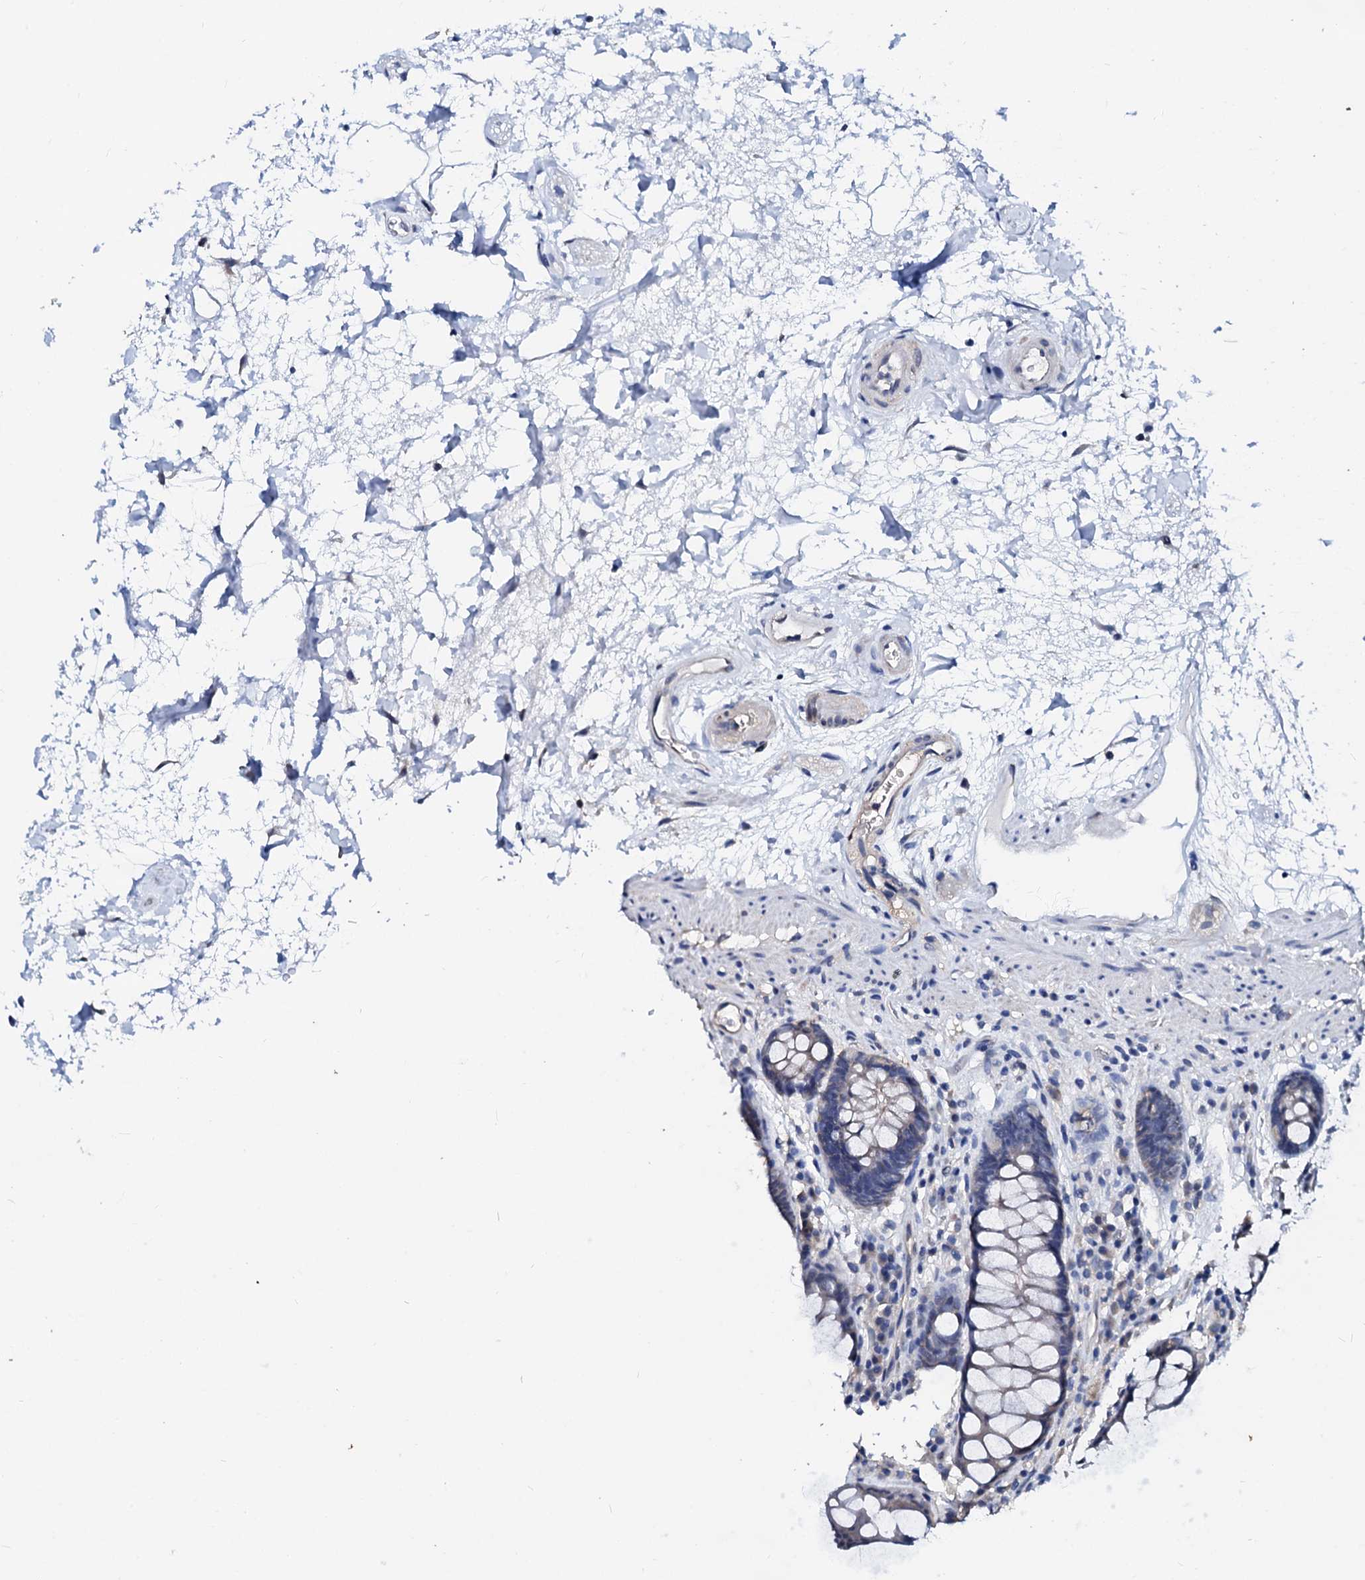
{"staining": {"intensity": "moderate", "quantity": "<25%", "location": "cytoplasmic/membranous"}, "tissue": "rectum", "cell_type": "Glandular cells", "image_type": "normal", "snomed": [{"axis": "morphology", "description": "Normal tissue, NOS"}, {"axis": "topography", "description": "Rectum"}], "caption": "IHC of benign human rectum reveals low levels of moderate cytoplasmic/membranous positivity in approximately <25% of glandular cells.", "gene": "CSN2", "patient": {"sex": "male", "age": 64}}